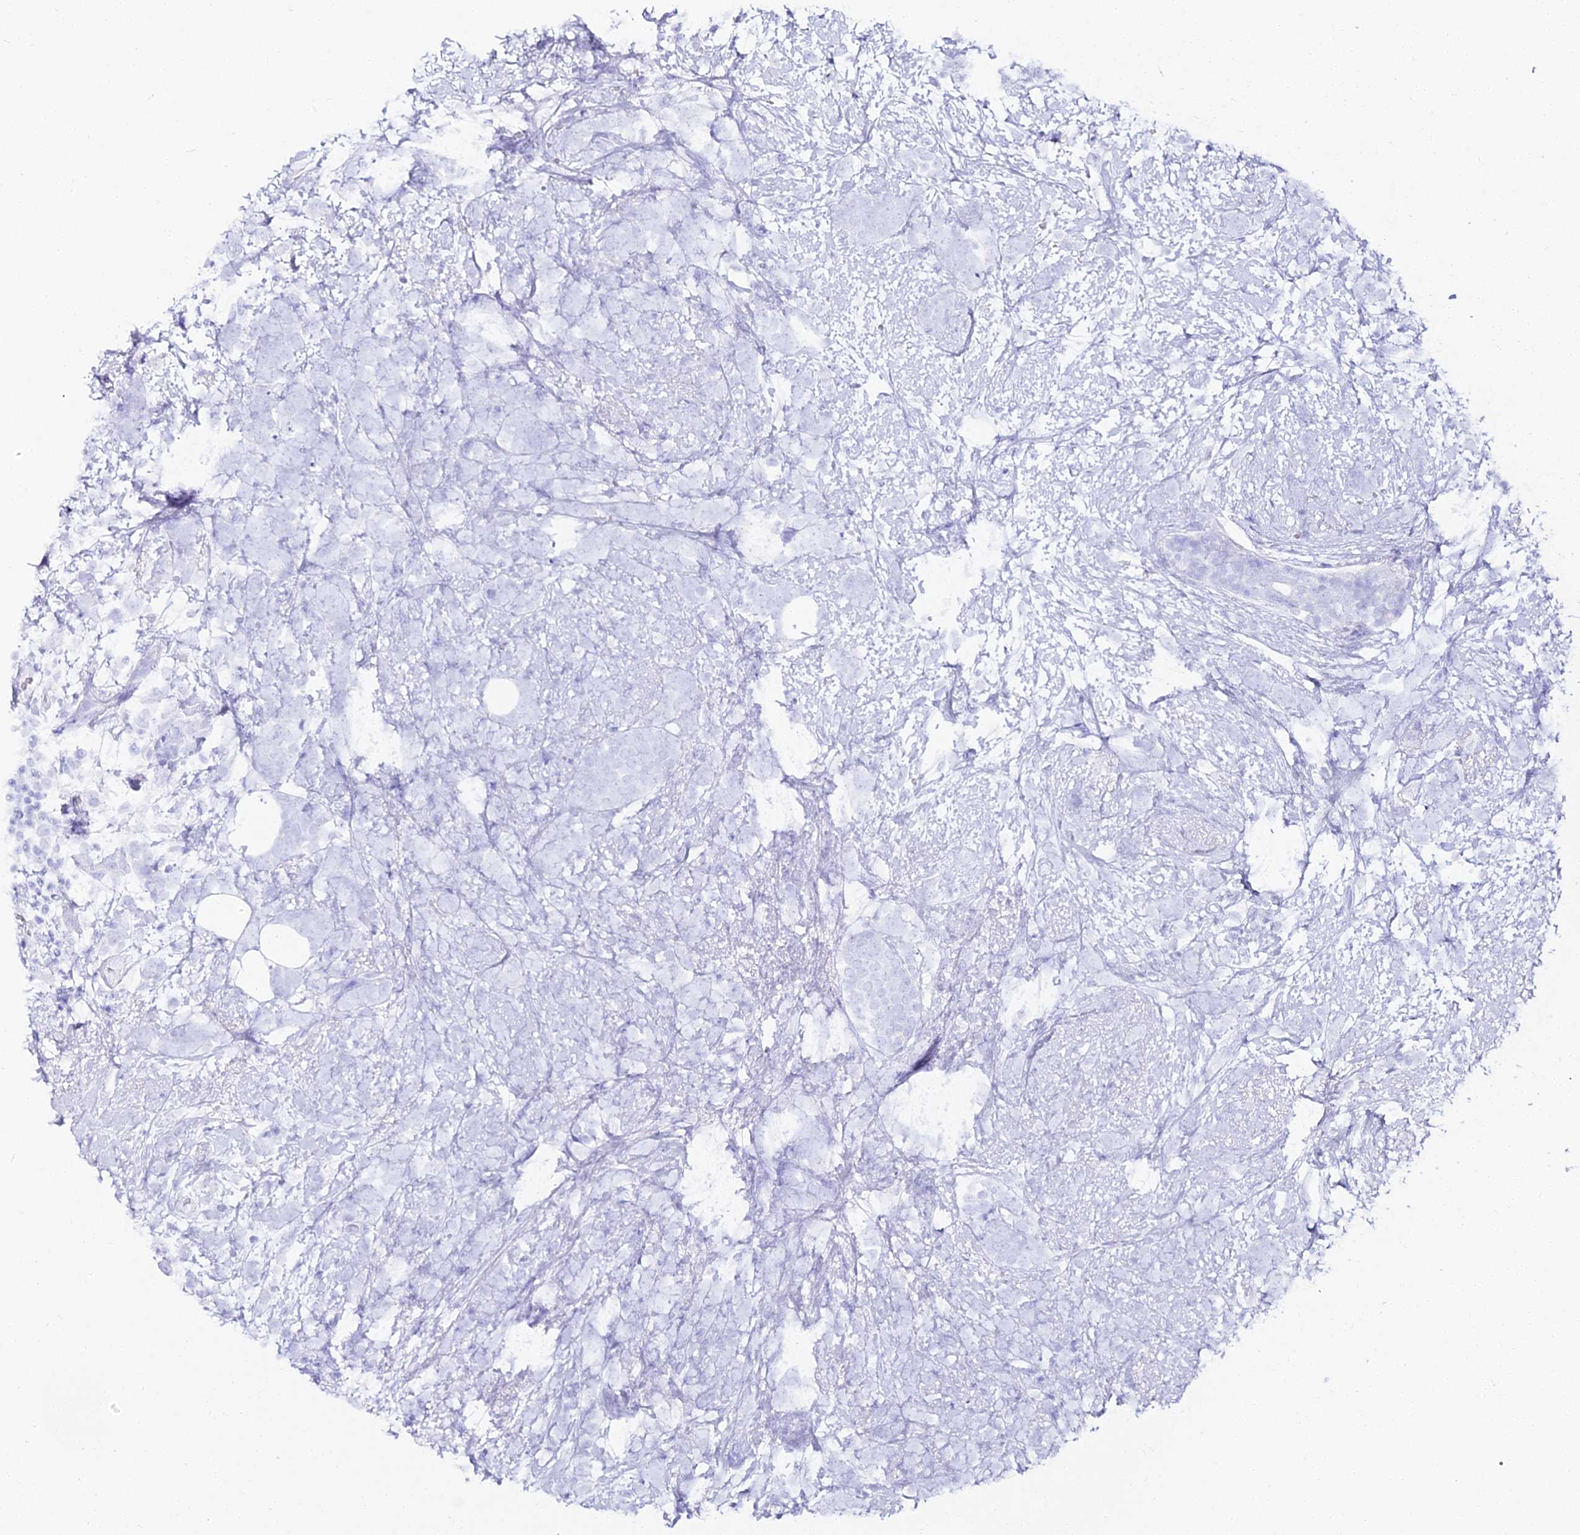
{"staining": {"intensity": "negative", "quantity": "none", "location": "none"}, "tissue": "breast cancer", "cell_type": "Tumor cells", "image_type": "cancer", "snomed": [{"axis": "morphology", "description": "Lobular carcinoma"}, {"axis": "topography", "description": "Breast"}], "caption": "DAB immunohistochemical staining of human breast lobular carcinoma reveals no significant expression in tumor cells. (Stains: DAB immunohistochemistry (IHC) with hematoxylin counter stain, Microscopy: brightfield microscopy at high magnification).", "gene": "ALPG", "patient": {"sex": "female", "age": 58}}